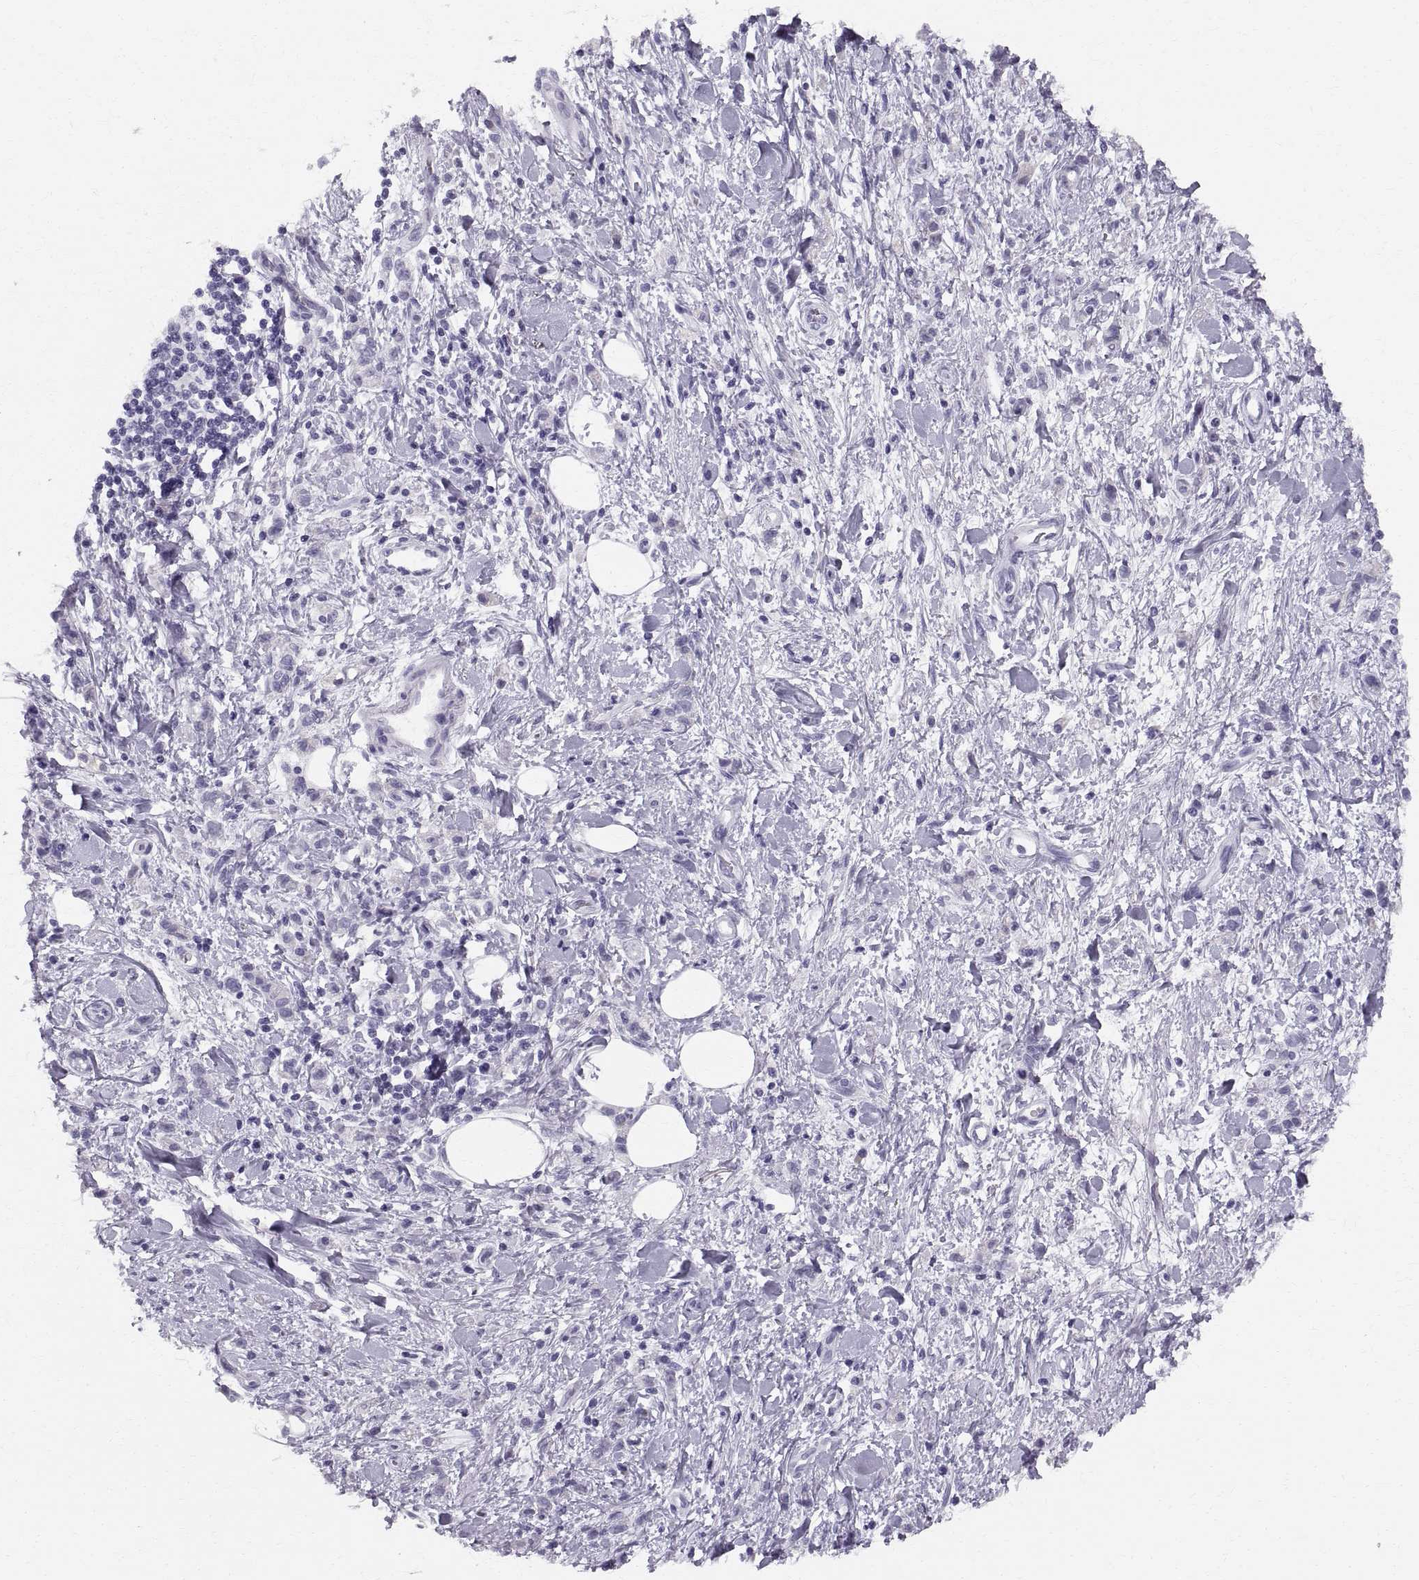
{"staining": {"intensity": "negative", "quantity": "none", "location": "none"}, "tissue": "stomach cancer", "cell_type": "Tumor cells", "image_type": "cancer", "snomed": [{"axis": "morphology", "description": "Adenocarcinoma, NOS"}, {"axis": "topography", "description": "Stomach"}], "caption": "This is a histopathology image of IHC staining of stomach cancer, which shows no positivity in tumor cells.", "gene": "SLC22A6", "patient": {"sex": "male", "age": 77}}